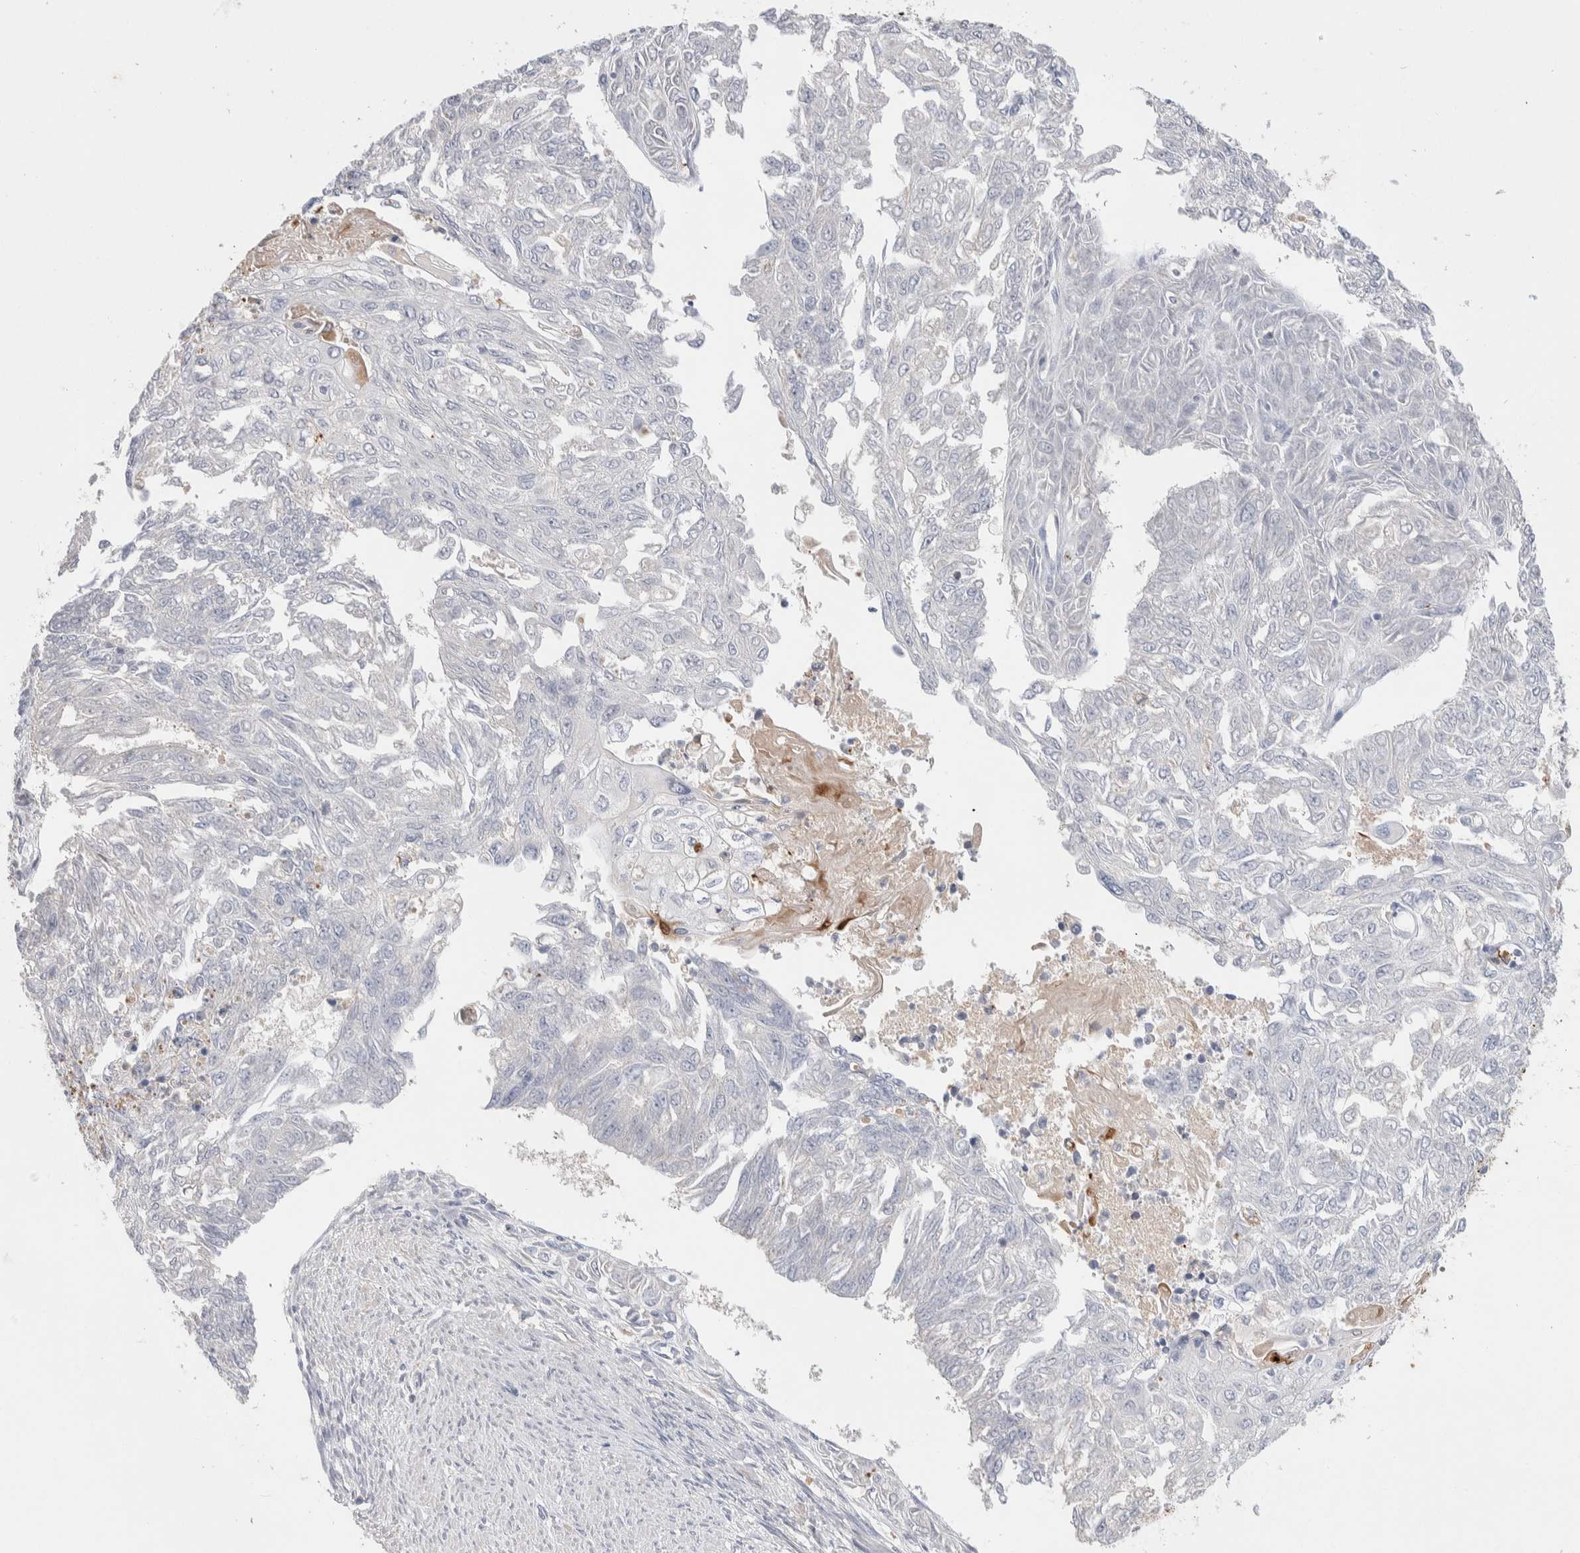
{"staining": {"intensity": "negative", "quantity": "none", "location": "none"}, "tissue": "endometrial cancer", "cell_type": "Tumor cells", "image_type": "cancer", "snomed": [{"axis": "morphology", "description": "Adenocarcinoma, NOS"}, {"axis": "topography", "description": "Endometrium"}], "caption": "IHC of human endometrial adenocarcinoma shows no expression in tumor cells.", "gene": "FFAR2", "patient": {"sex": "female", "age": 32}}